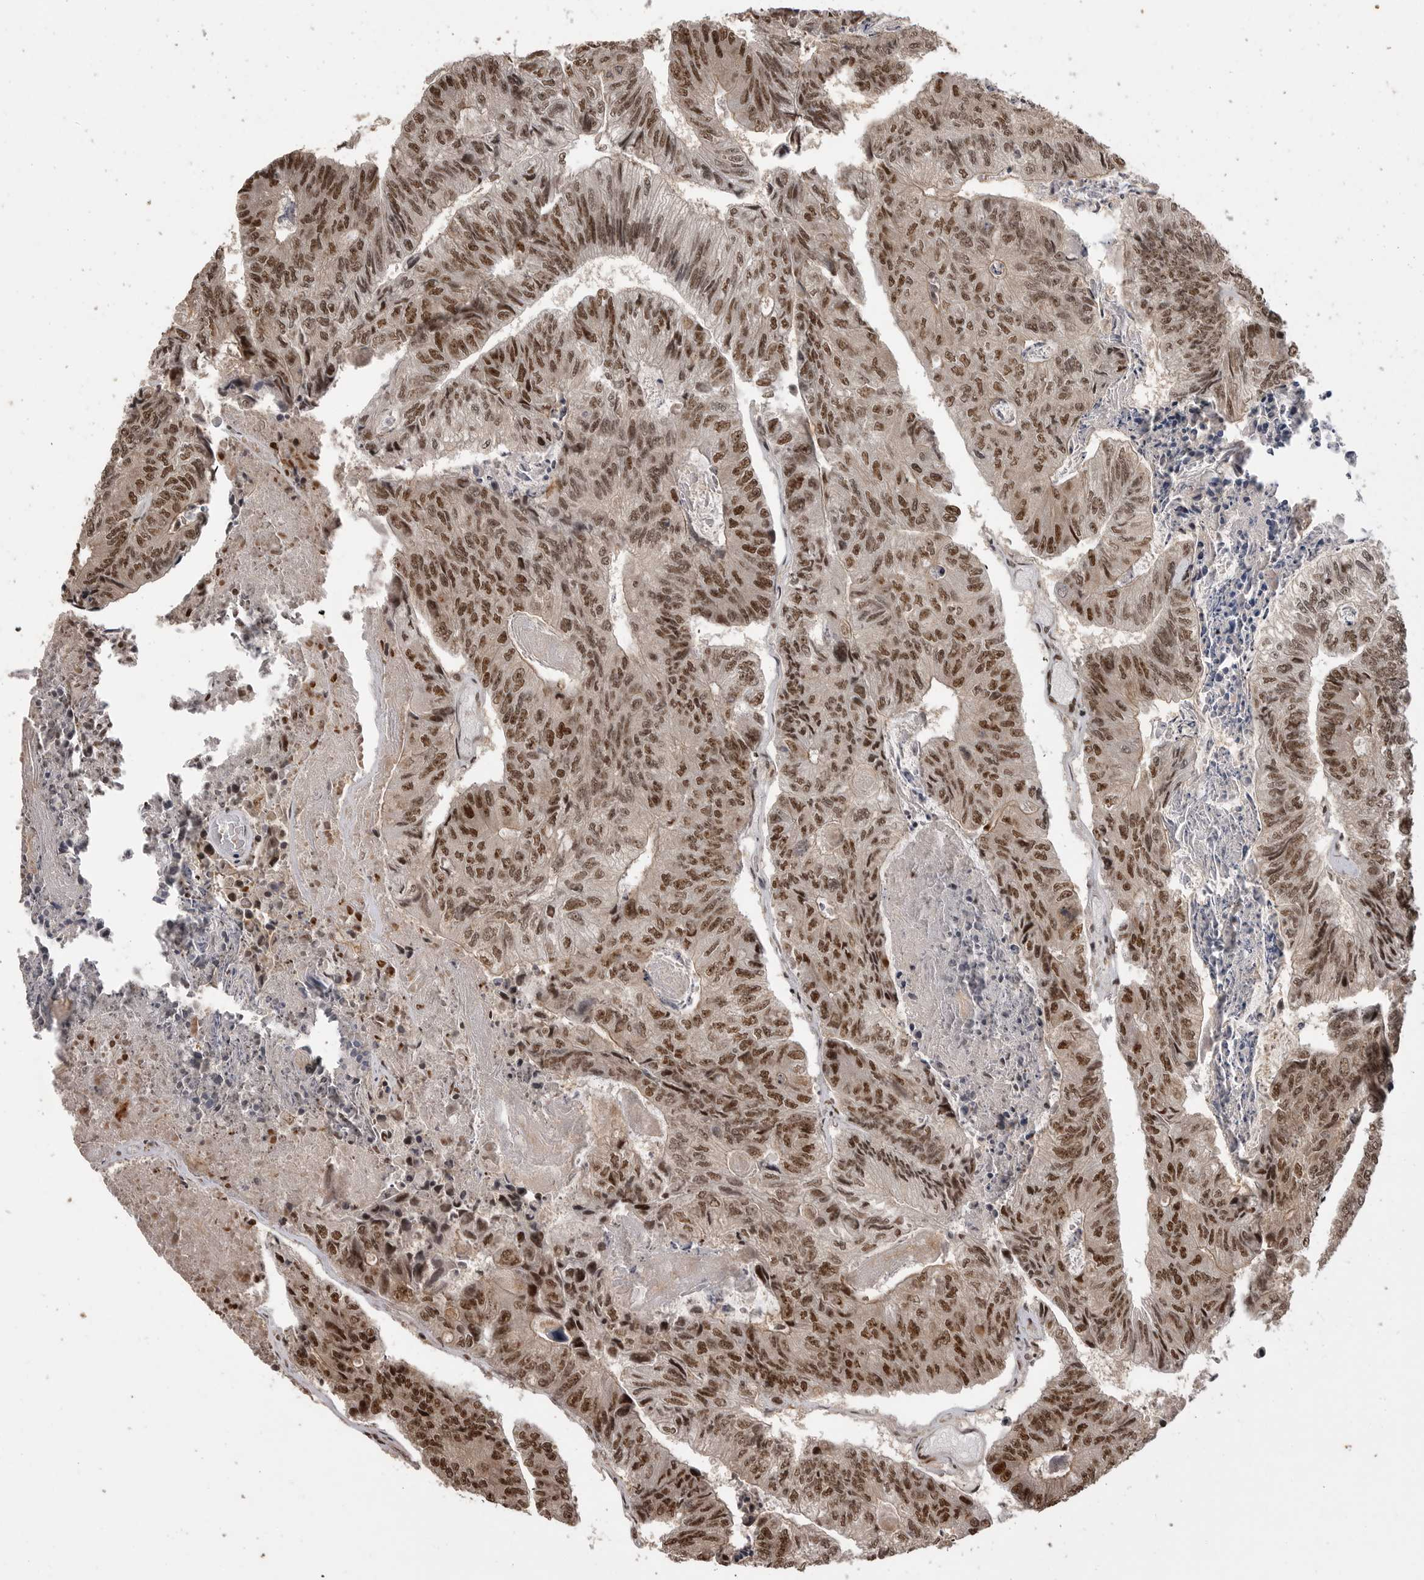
{"staining": {"intensity": "moderate", "quantity": ">75%", "location": "nuclear"}, "tissue": "colorectal cancer", "cell_type": "Tumor cells", "image_type": "cancer", "snomed": [{"axis": "morphology", "description": "Adenocarcinoma, NOS"}, {"axis": "topography", "description": "Colon"}], "caption": "DAB (3,3'-diaminobenzidine) immunohistochemical staining of colorectal cancer (adenocarcinoma) displays moderate nuclear protein staining in about >75% of tumor cells.", "gene": "PPP1R8", "patient": {"sex": "female", "age": 67}}